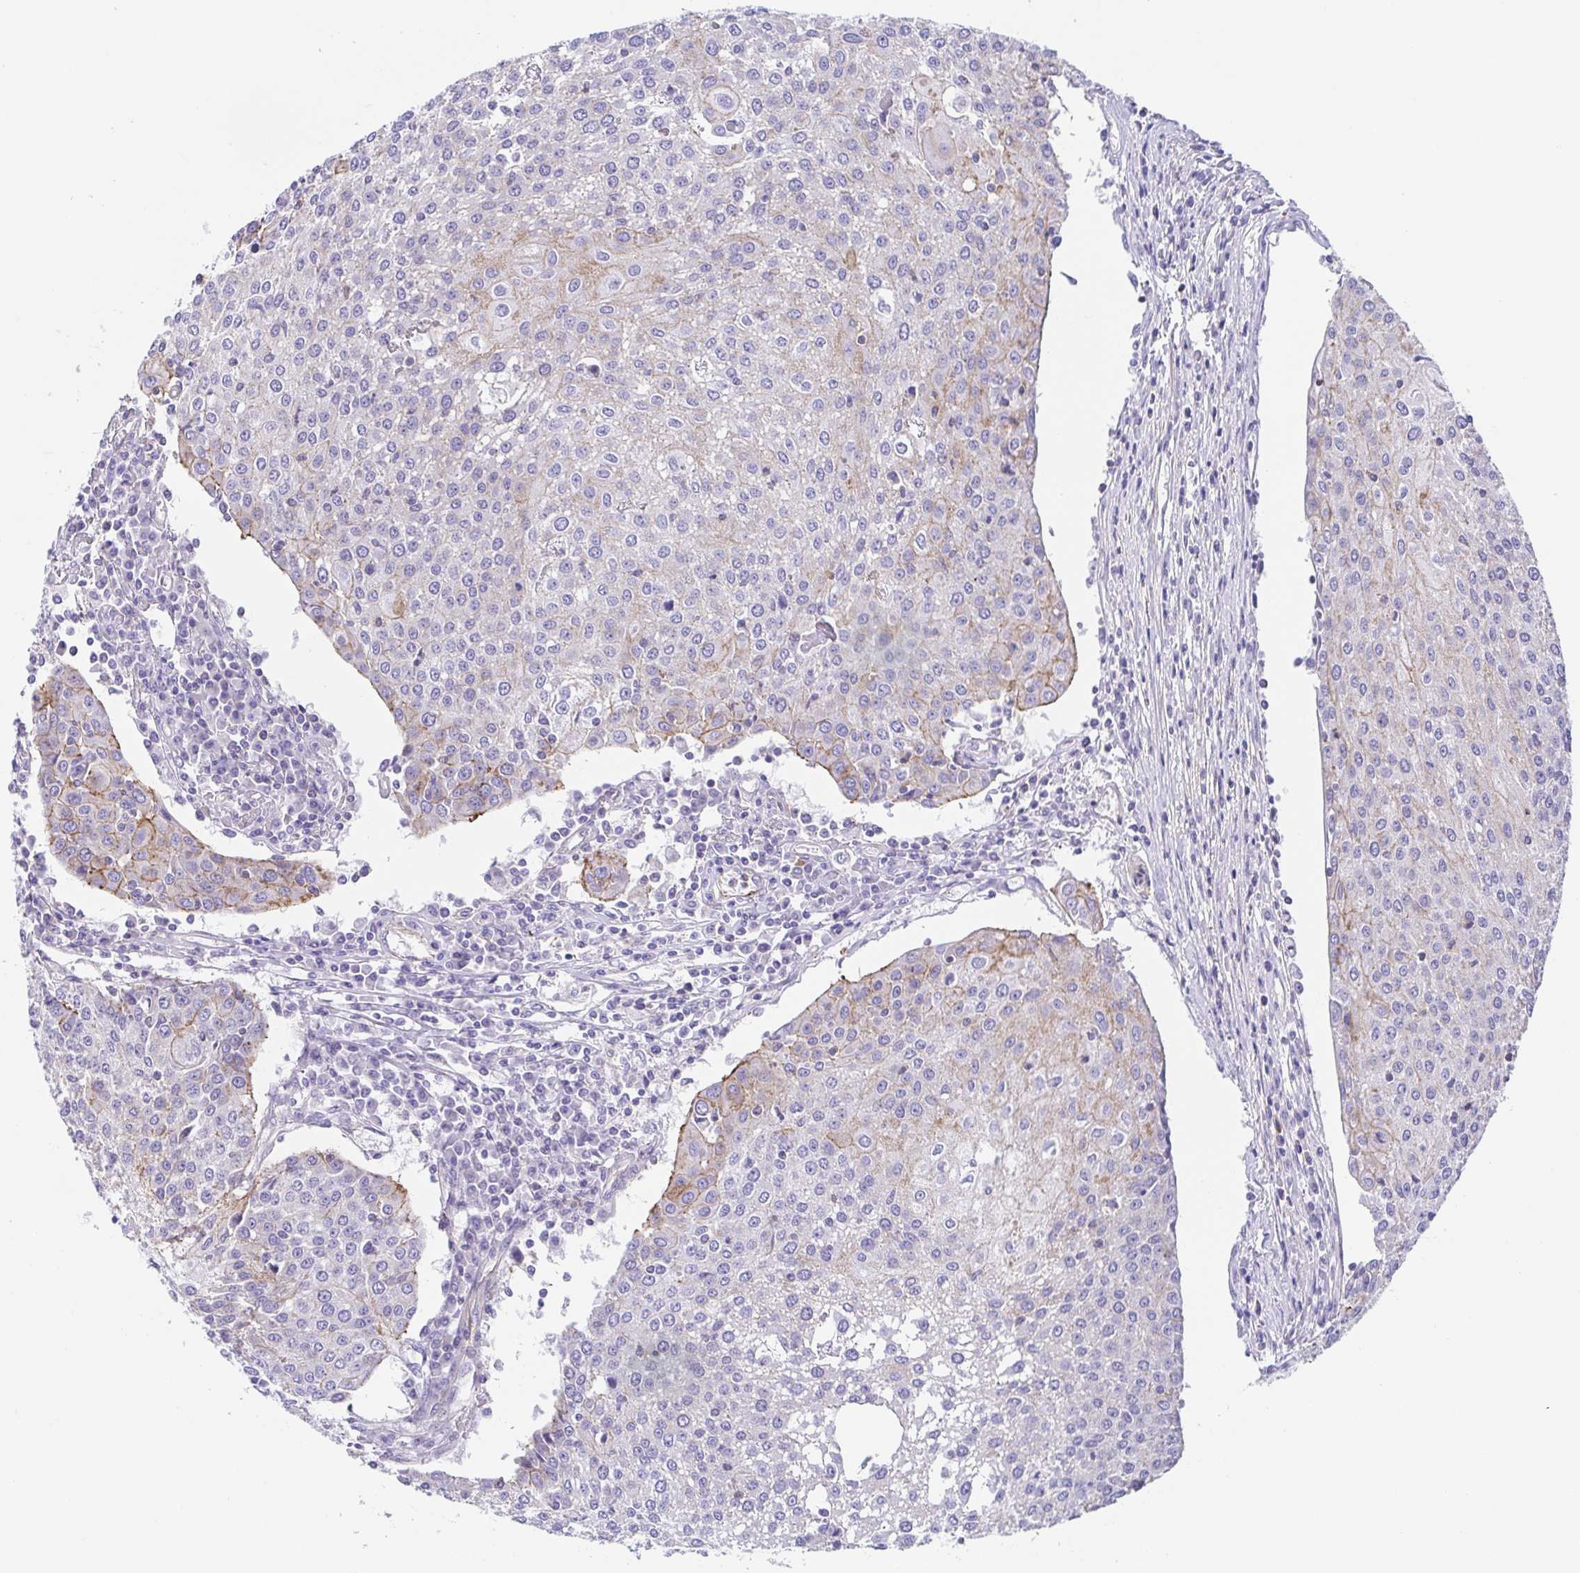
{"staining": {"intensity": "moderate", "quantity": "<25%", "location": "cytoplasmic/membranous"}, "tissue": "urothelial cancer", "cell_type": "Tumor cells", "image_type": "cancer", "snomed": [{"axis": "morphology", "description": "Urothelial carcinoma, High grade"}, {"axis": "topography", "description": "Urinary bladder"}], "caption": "A photomicrograph of human urothelial carcinoma (high-grade) stained for a protein reveals moderate cytoplasmic/membranous brown staining in tumor cells. (brown staining indicates protein expression, while blue staining denotes nuclei).", "gene": "TRAM2", "patient": {"sex": "female", "age": 85}}